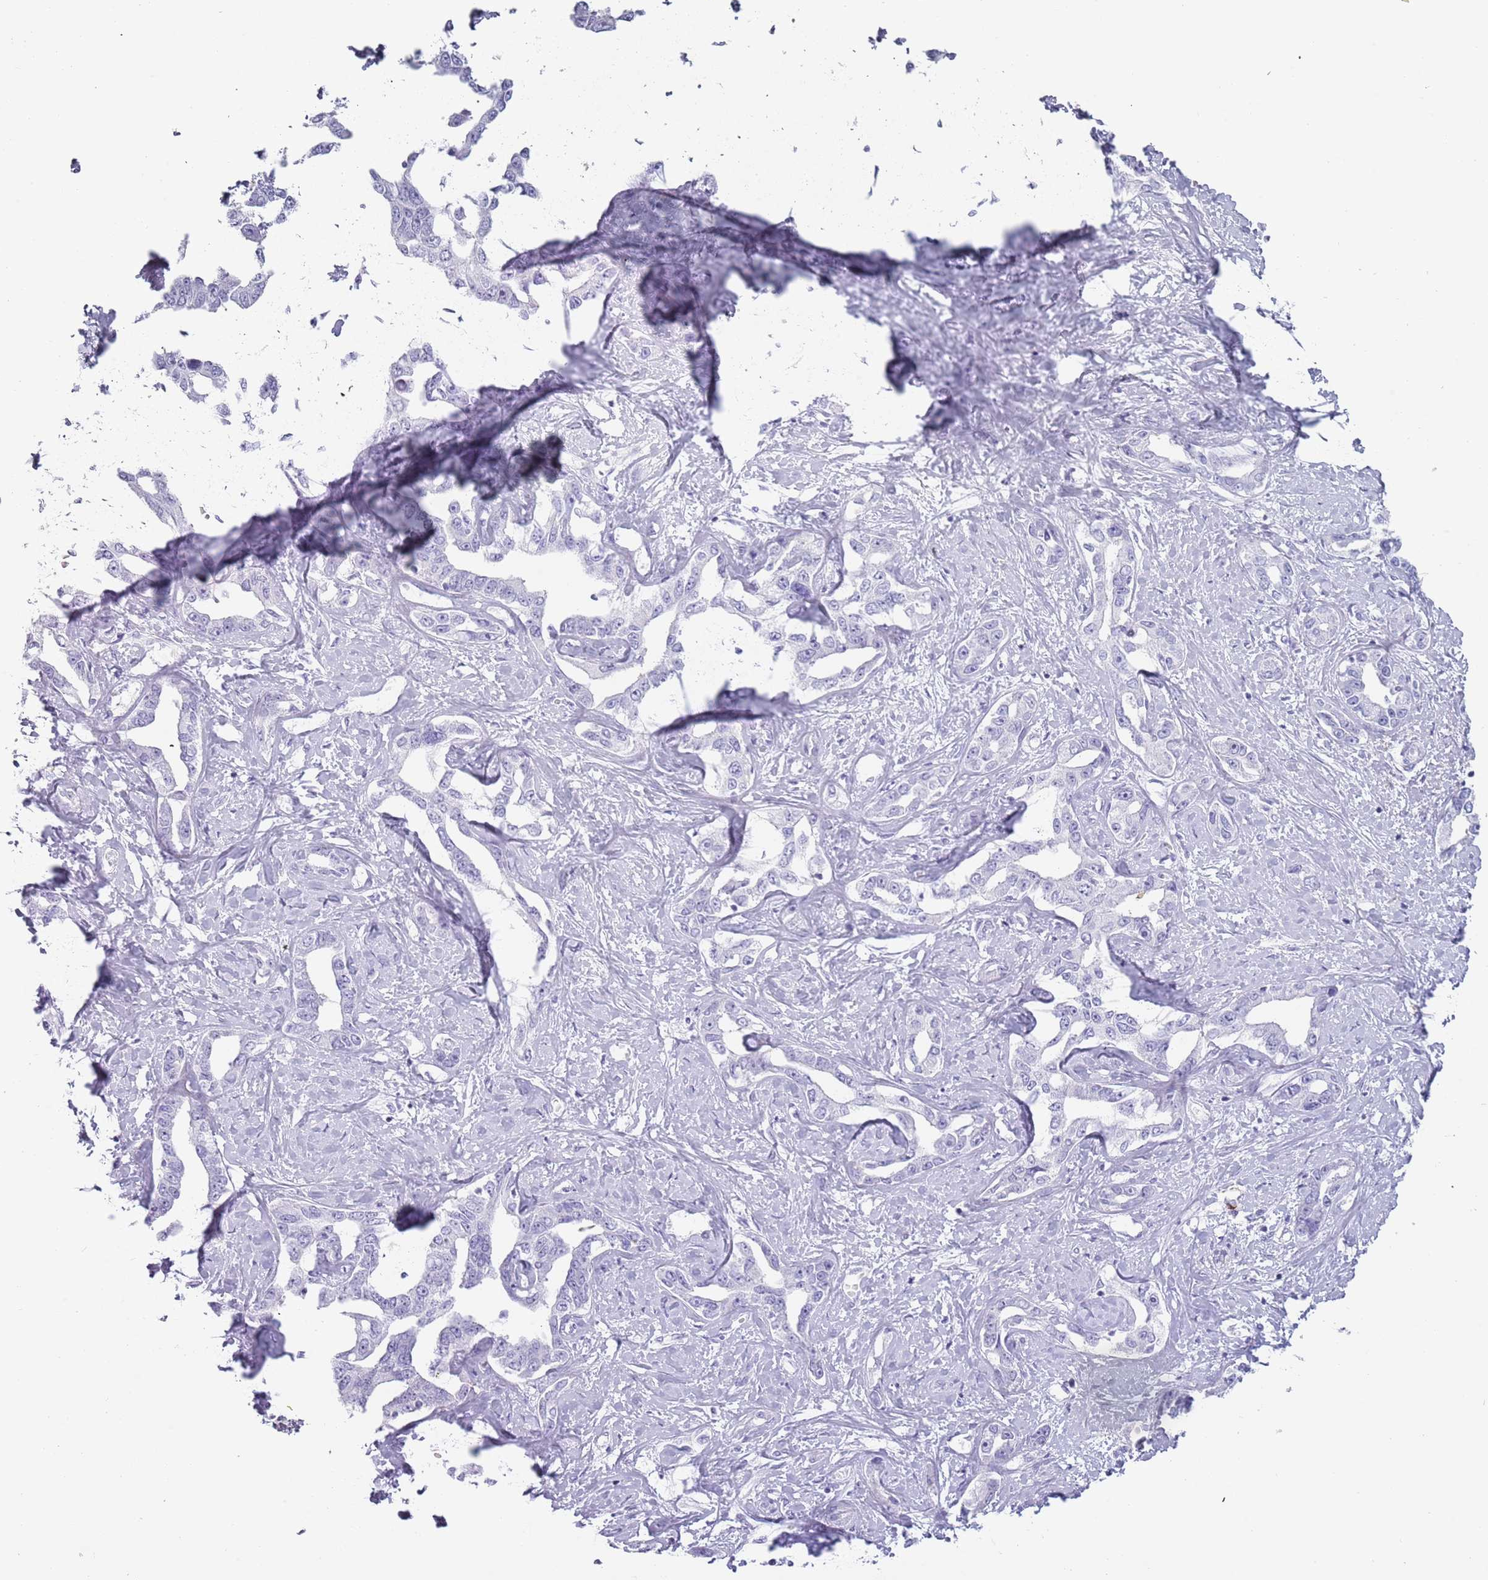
{"staining": {"intensity": "negative", "quantity": "none", "location": "none"}, "tissue": "liver cancer", "cell_type": "Tumor cells", "image_type": "cancer", "snomed": [{"axis": "morphology", "description": "Cholangiocarcinoma"}, {"axis": "topography", "description": "Liver"}], "caption": "Immunohistochemistry photomicrograph of neoplastic tissue: liver cholangiocarcinoma stained with DAB displays no significant protein expression in tumor cells.", "gene": "COLEC12", "patient": {"sex": "male", "age": 59}}